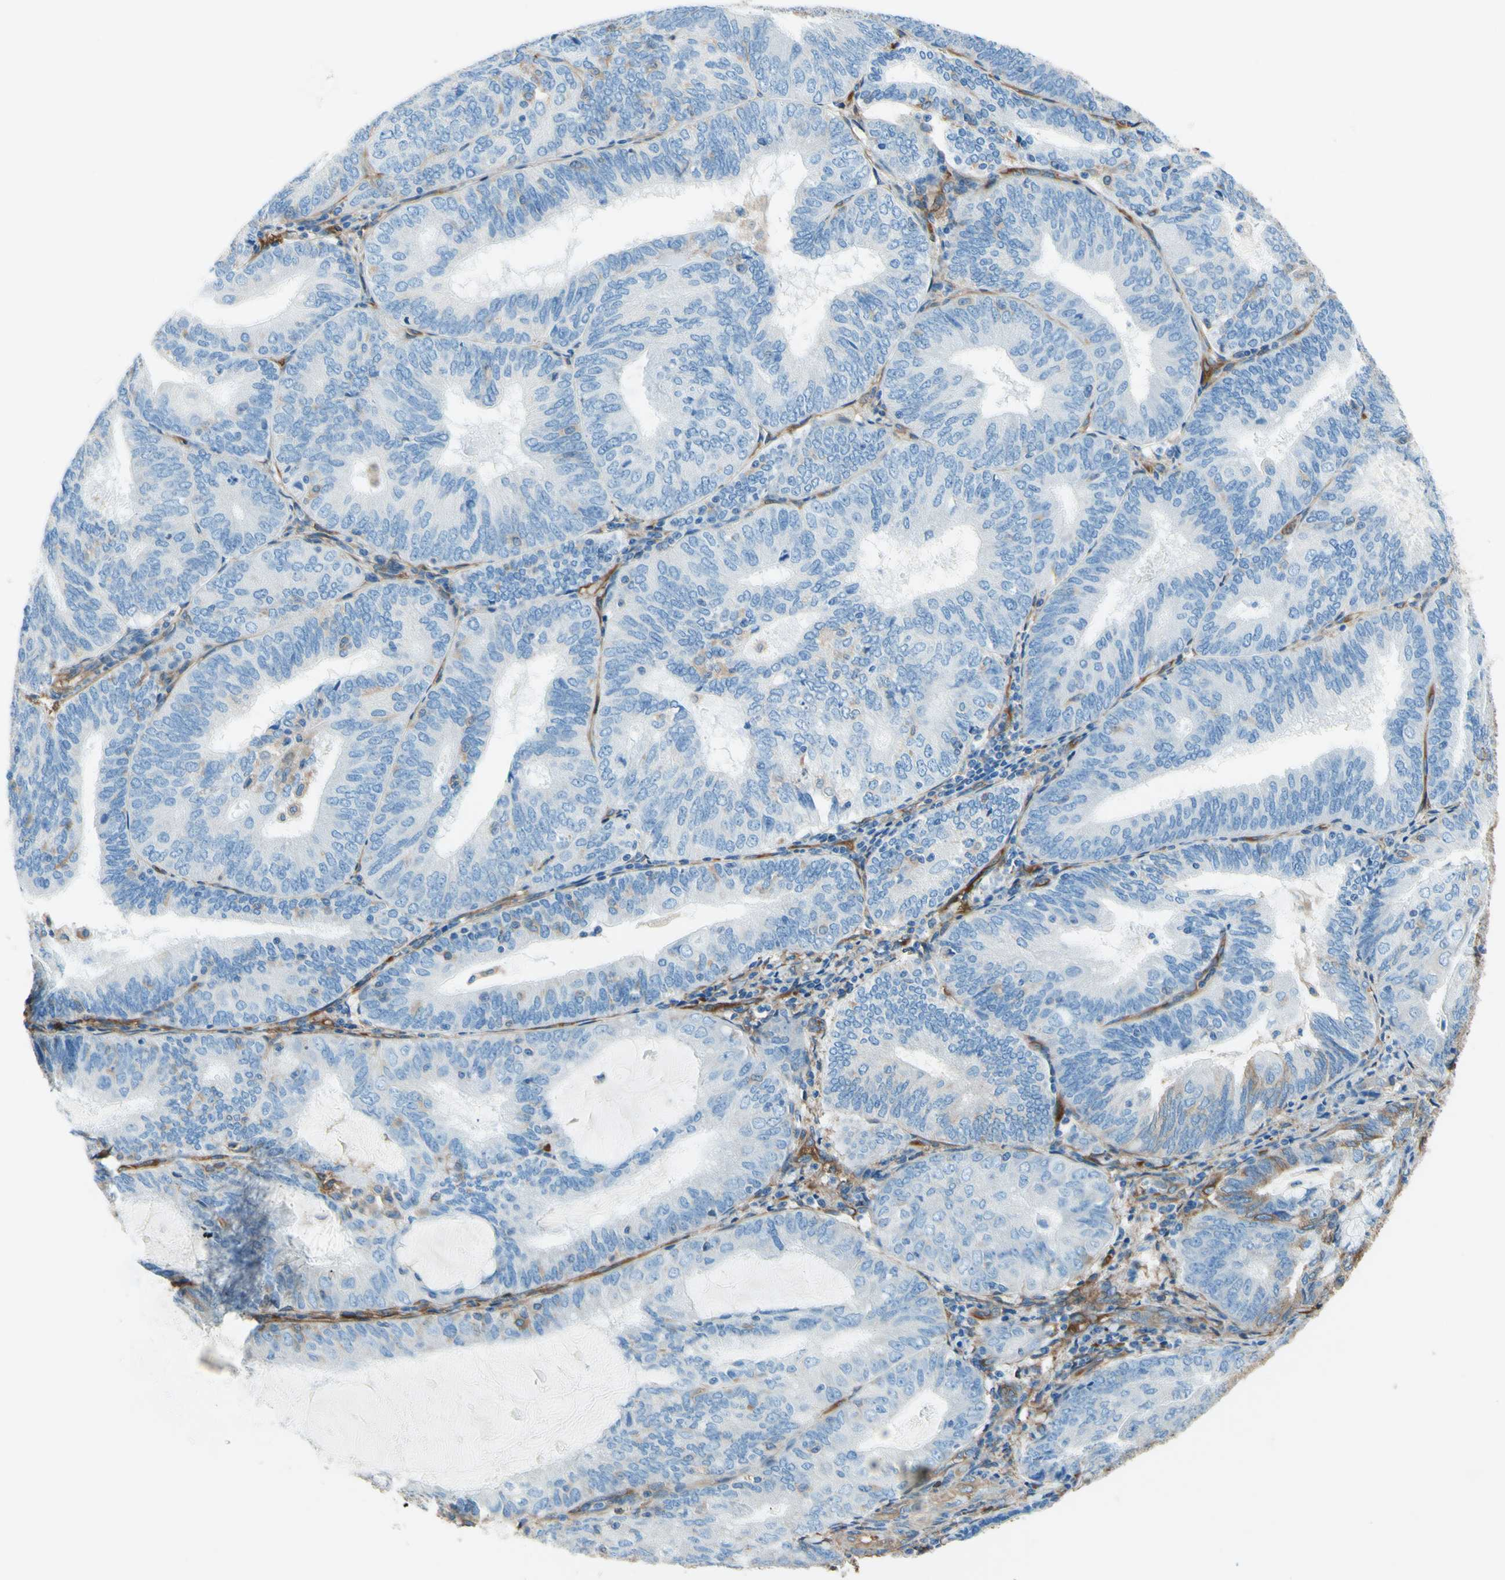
{"staining": {"intensity": "negative", "quantity": "none", "location": "none"}, "tissue": "endometrial cancer", "cell_type": "Tumor cells", "image_type": "cancer", "snomed": [{"axis": "morphology", "description": "Adenocarcinoma, NOS"}, {"axis": "topography", "description": "Endometrium"}], "caption": "Histopathology image shows no significant protein expression in tumor cells of endometrial adenocarcinoma.", "gene": "DPYSL3", "patient": {"sex": "female", "age": 81}}